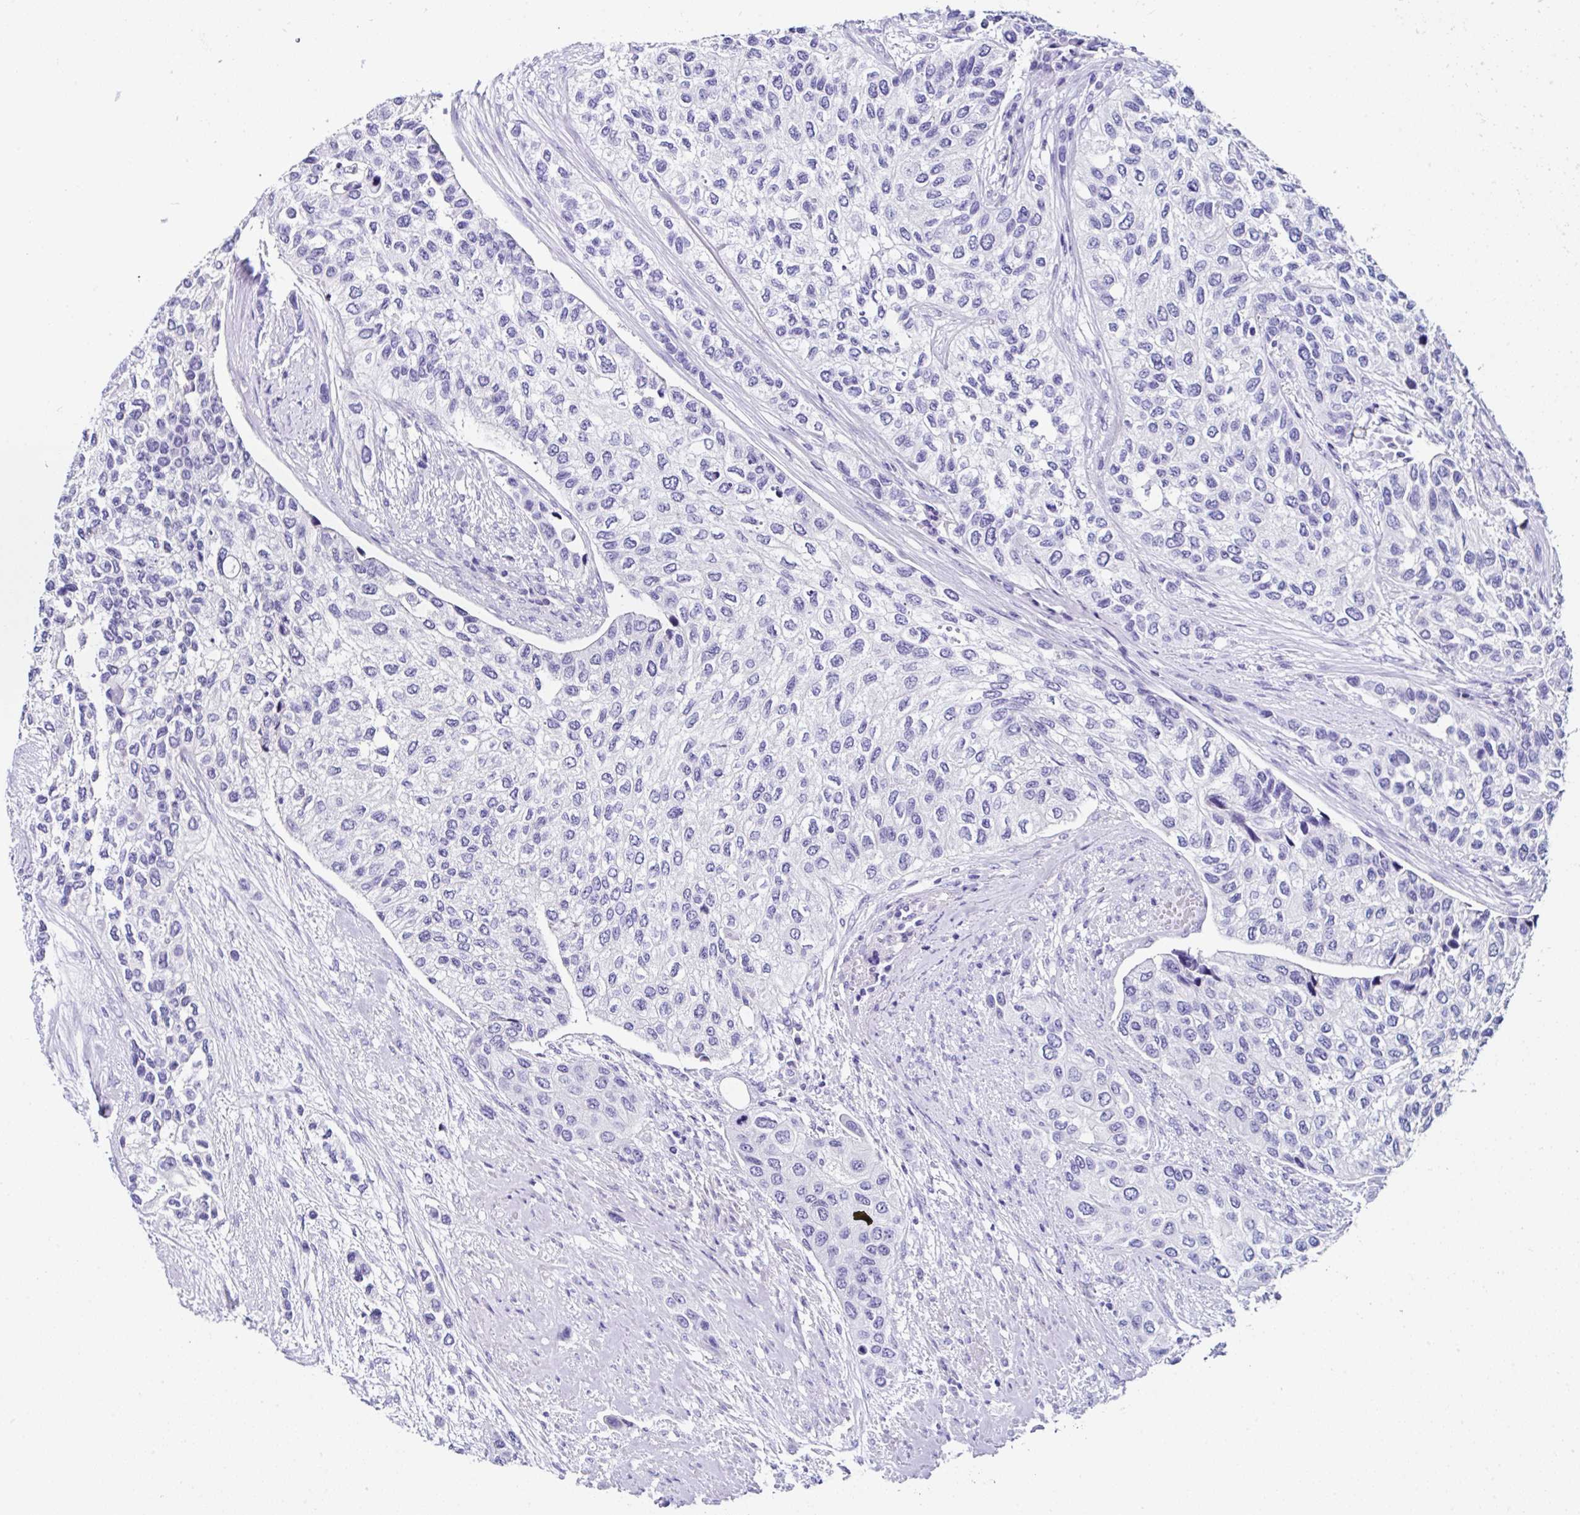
{"staining": {"intensity": "negative", "quantity": "none", "location": "none"}, "tissue": "urothelial cancer", "cell_type": "Tumor cells", "image_type": "cancer", "snomed": [{"axis": "morphology", "description": "Normal tissue, NOS"}, {"axis": "morphology", "description": "Urothelial carcinoma, High grade"}, {"axis": "topography", "description": "Vascular tissue"}, {"axis": "topography", "description": "Urinary bladder"}], "caption": "Immunohistochemistry photomicrograph of neoplastic tissue: urothelial cancer stained with DAB (3,3'-diaminobenzidine) displays no significant protein staining in tumor cells.", "gene": "UGT3A1", "patient": {"sex": "female", "age": 56}}